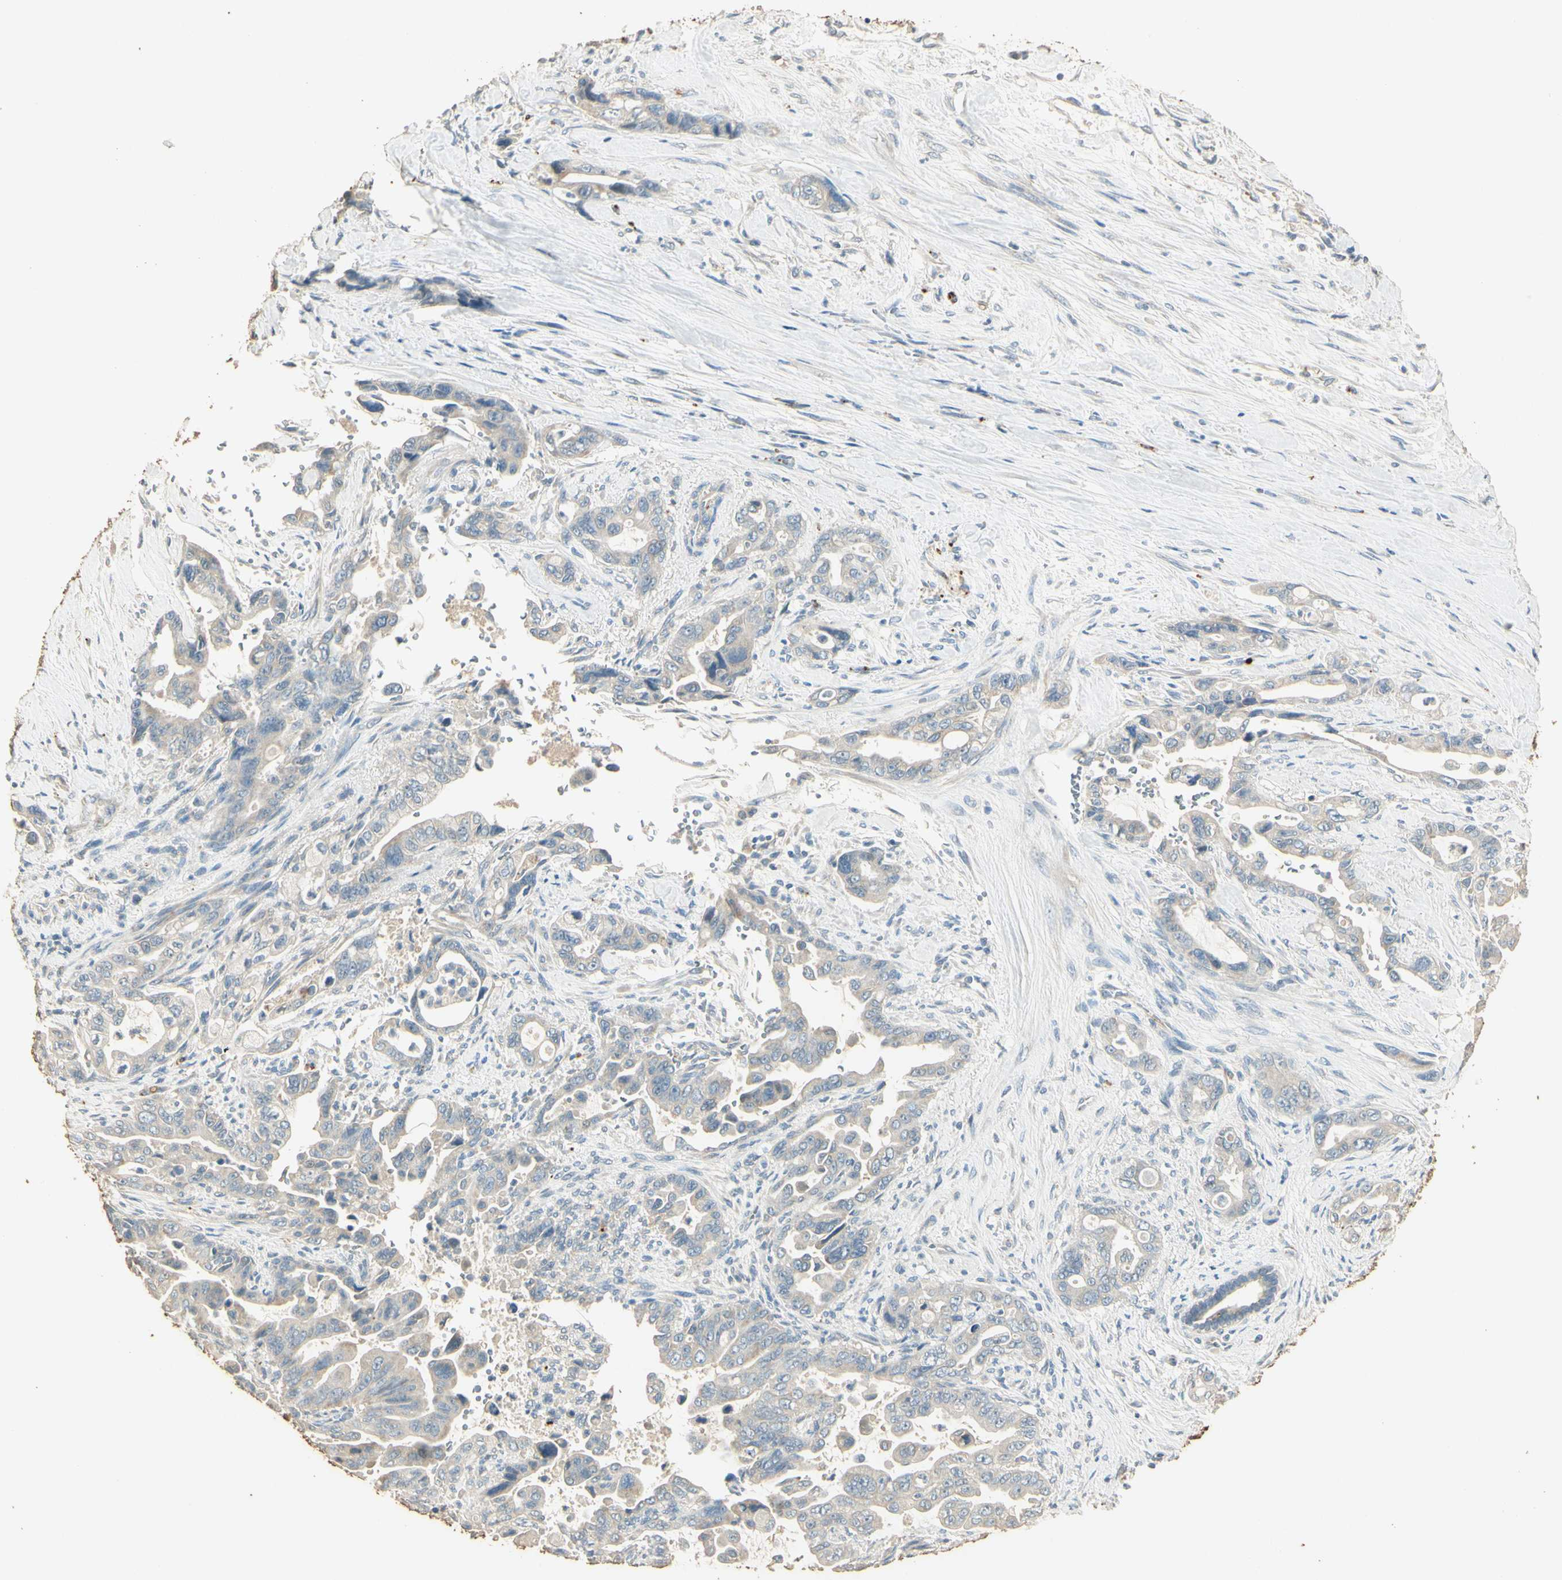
{"staining": {"intensity": "negative", "quantity": "none", "location": "none"}, "tissue": "pancreatic cancer", "cell_type": "Tumor cells", "image_type": "cancer", "snomed": [{"axis": "morphology", "description": "Adenocarcinoma, NOS"}, {"axis": "topography", "description": "Pancreas"}], "caption": "Tumor cells are negative for protein expression in human pancreatic cancer (adenocarcinoma). (Stains: DAB immunohistochemistry (IHC) with hematoxylin counter stain, Microscopy: brightfield microscopy at high magnification).", "gene": "ARHGEF17", "patient": {"sex": "male", "age": 70}}